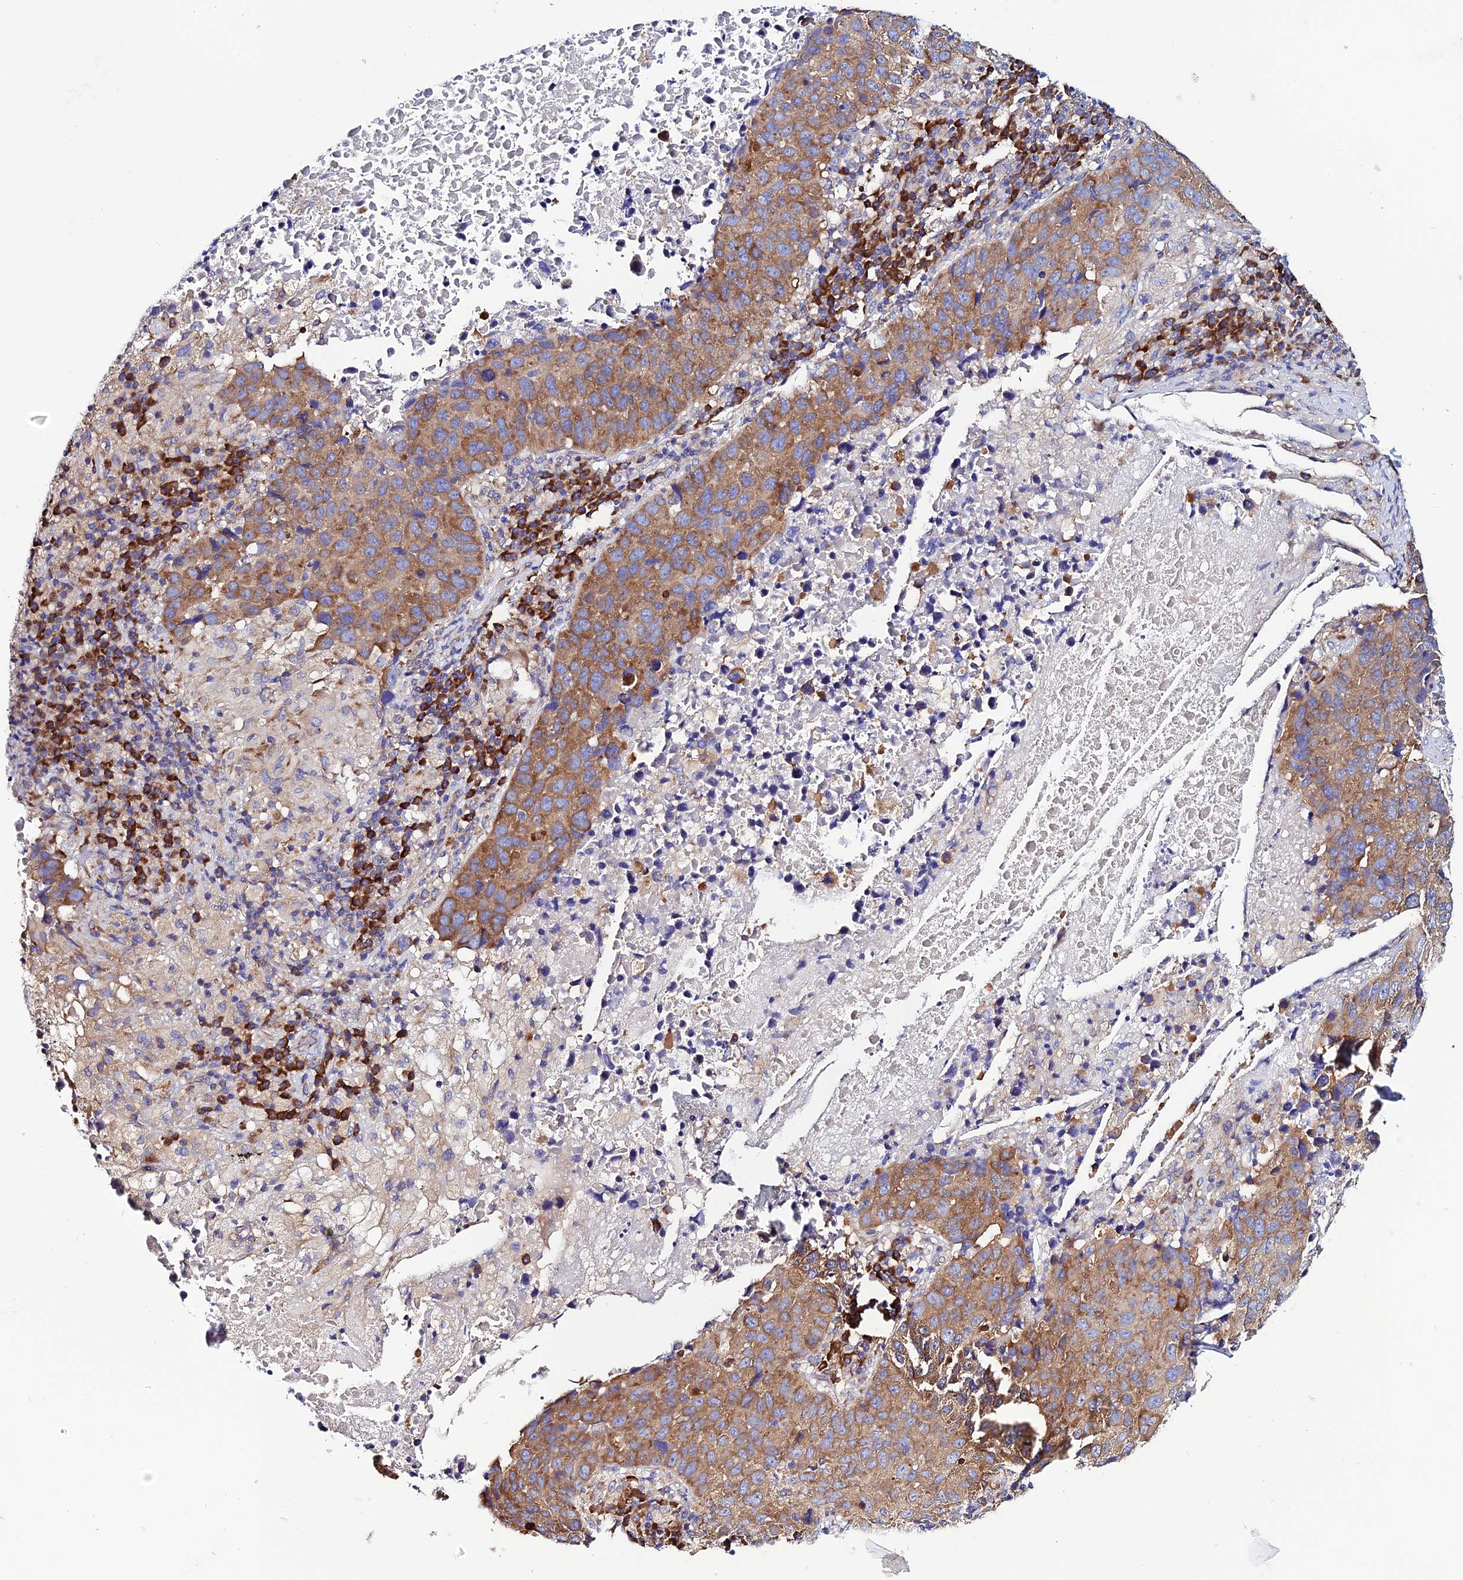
{"staining": {"intensity": "moderate", "quantity": ">75%", "location": "cytoplasmic/membranous"}, "tissue": "lung cancer", "cell_type": "Tumor cells", "image_type": "cancer", "snomed": [{"axis": "morphology", "description": "Squamous cell carcinoma, NOS"}, {"axis": "topography", "description": "Lung"}], "caption": "IHC of lung squamous cell carcinoma exhibits medium levels of moderate cytoplasmic/membranous staining in approximately >75% of tumor cells.", "gene": "EEF1G", "patient": {"sex": "male", "age": 73}}